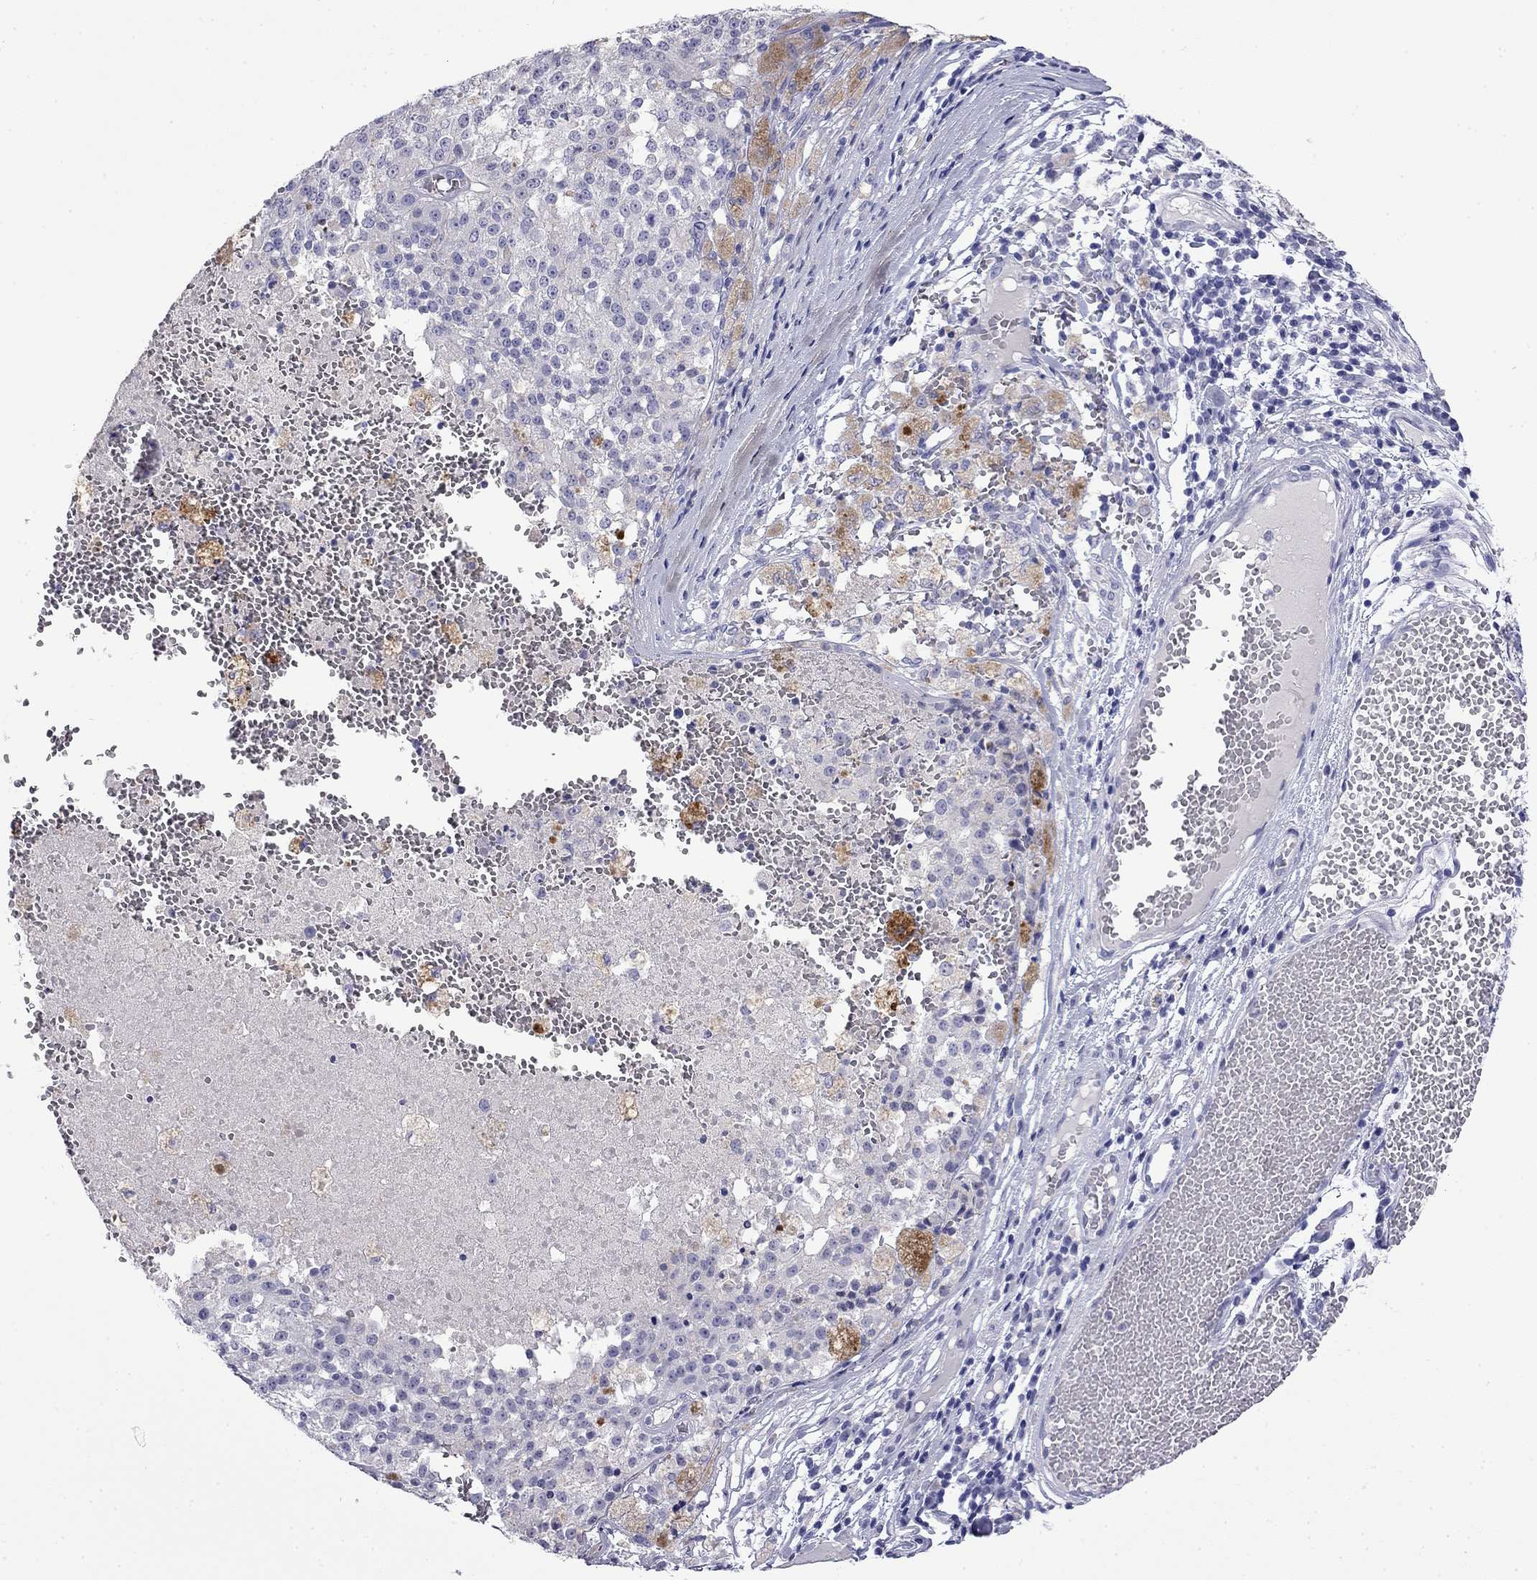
{"staining": {"intensity": "negative", "quantity": "none", "location": "none"}, "tissue": "melanoma", "cell_type": "Tumor cells", "image_type": "cancer", "snomed": [{"axis": "morphology", "description": "Malignant melanoma, Metastatic site"}, {"axis": "topography", "description": "Lymph node"}], "caption": "Immunohistochemical staining of malignant melanoma (metastatic site) exhibits no significant expression in tumor cells. The staining is performed using DAB brown chromogen with nuclei counter-stained in using hematoxylin.", "gene": "MYO15A", "patient": {"sex": "female", "age": 64}}